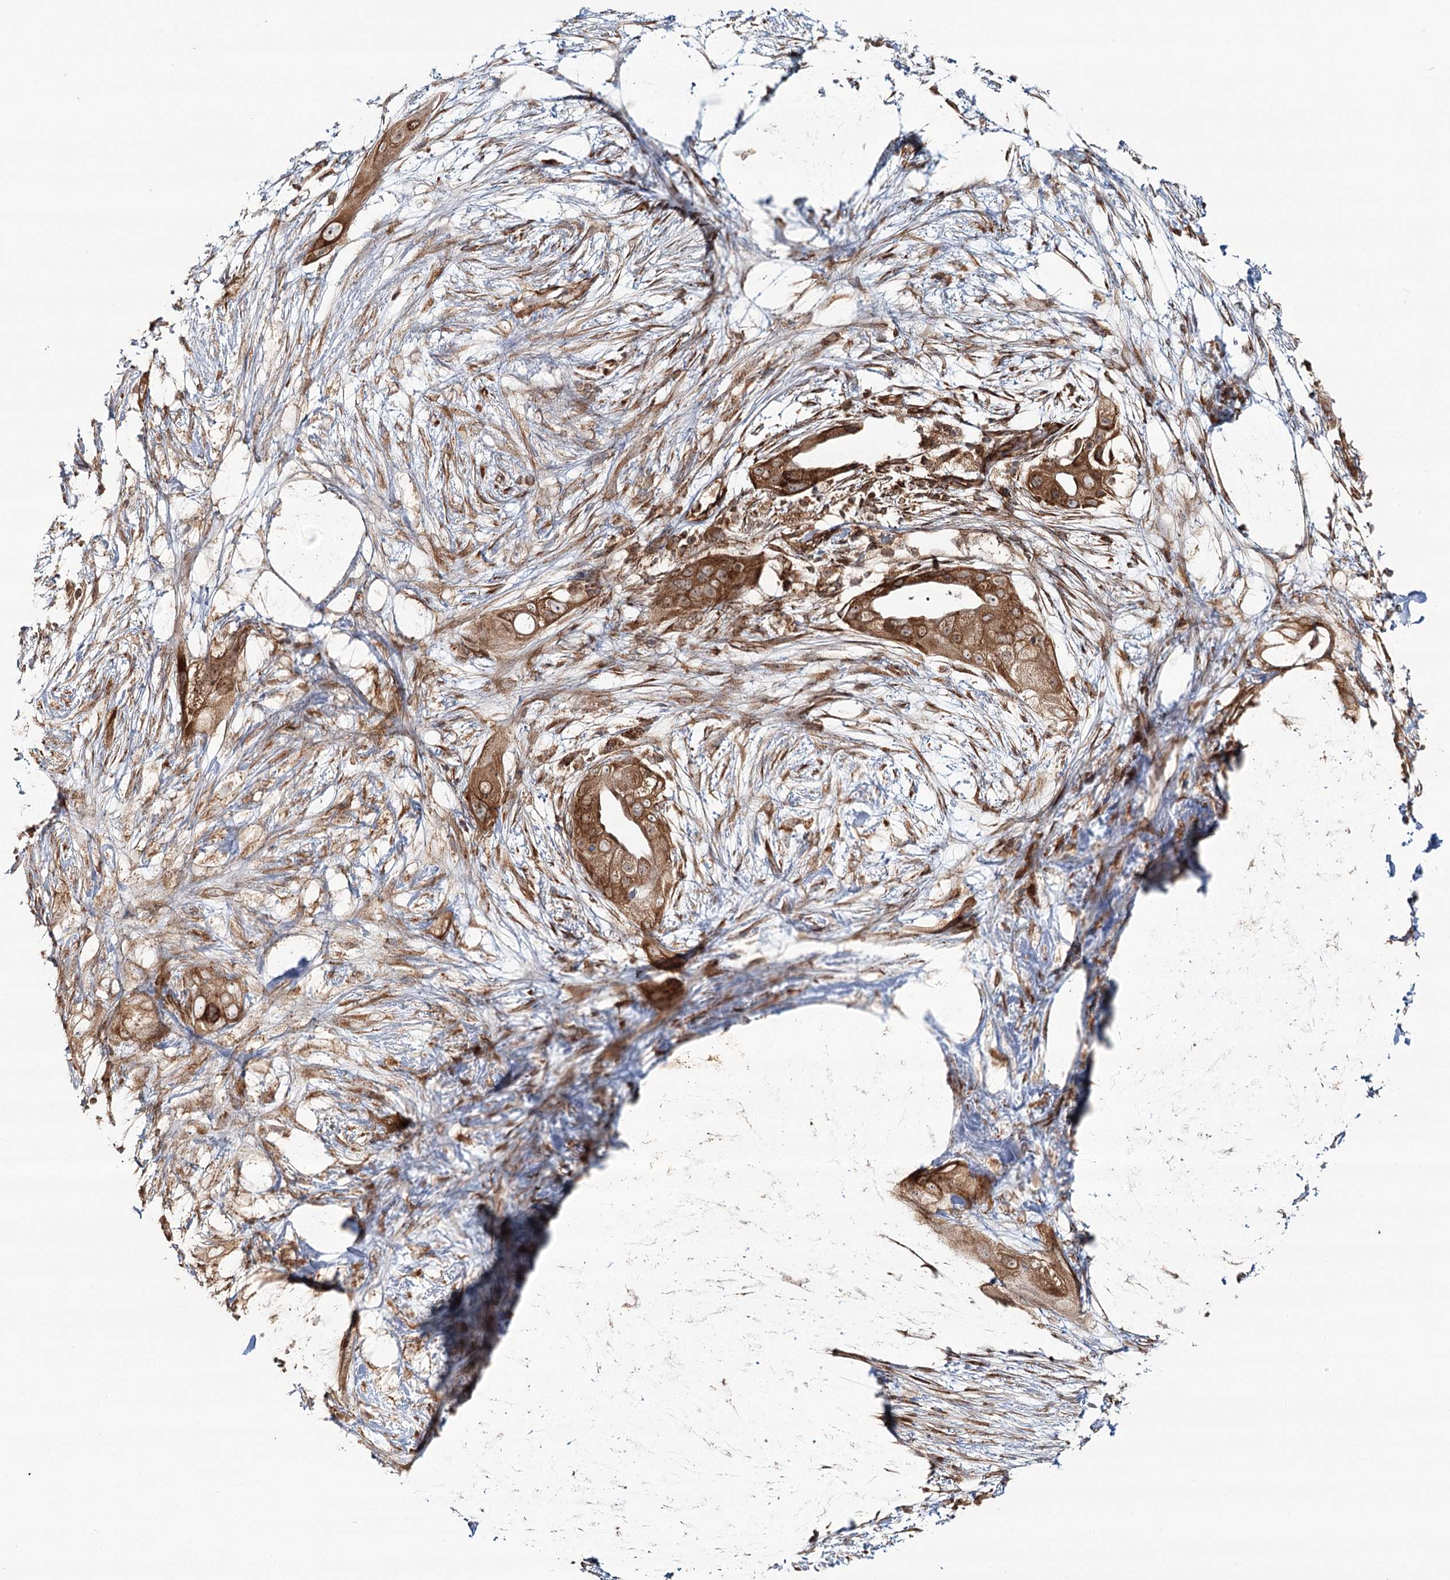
{"staining": {"intensity": "strong", "quantity": ">75%", "location": "cytoplasmic/membranous"}, "tissue": "pancreatic cancer", "cell_type": "Tumor cells", "image_type": "cancer", "snomed": [{"axis": "morphology", "description": "Adenocarcinoma, NOS"}, {"axis": "topography", "description": "Pancreas"}], "caption": "Immunohistochemical staining of pancreatic cancer (adenocarcinoma) reveals high levels of strong cytoplasmic/membranous expression in about >75% of tumor cells. The protein is stained brown, and the nuclei are stained in blue (DAB (3,3'-diaminobenzidine) IHC with brightfield microscopy, high magnification).", "gene": "OTUD4", "patient": {"sex": "male", "age": 53}}